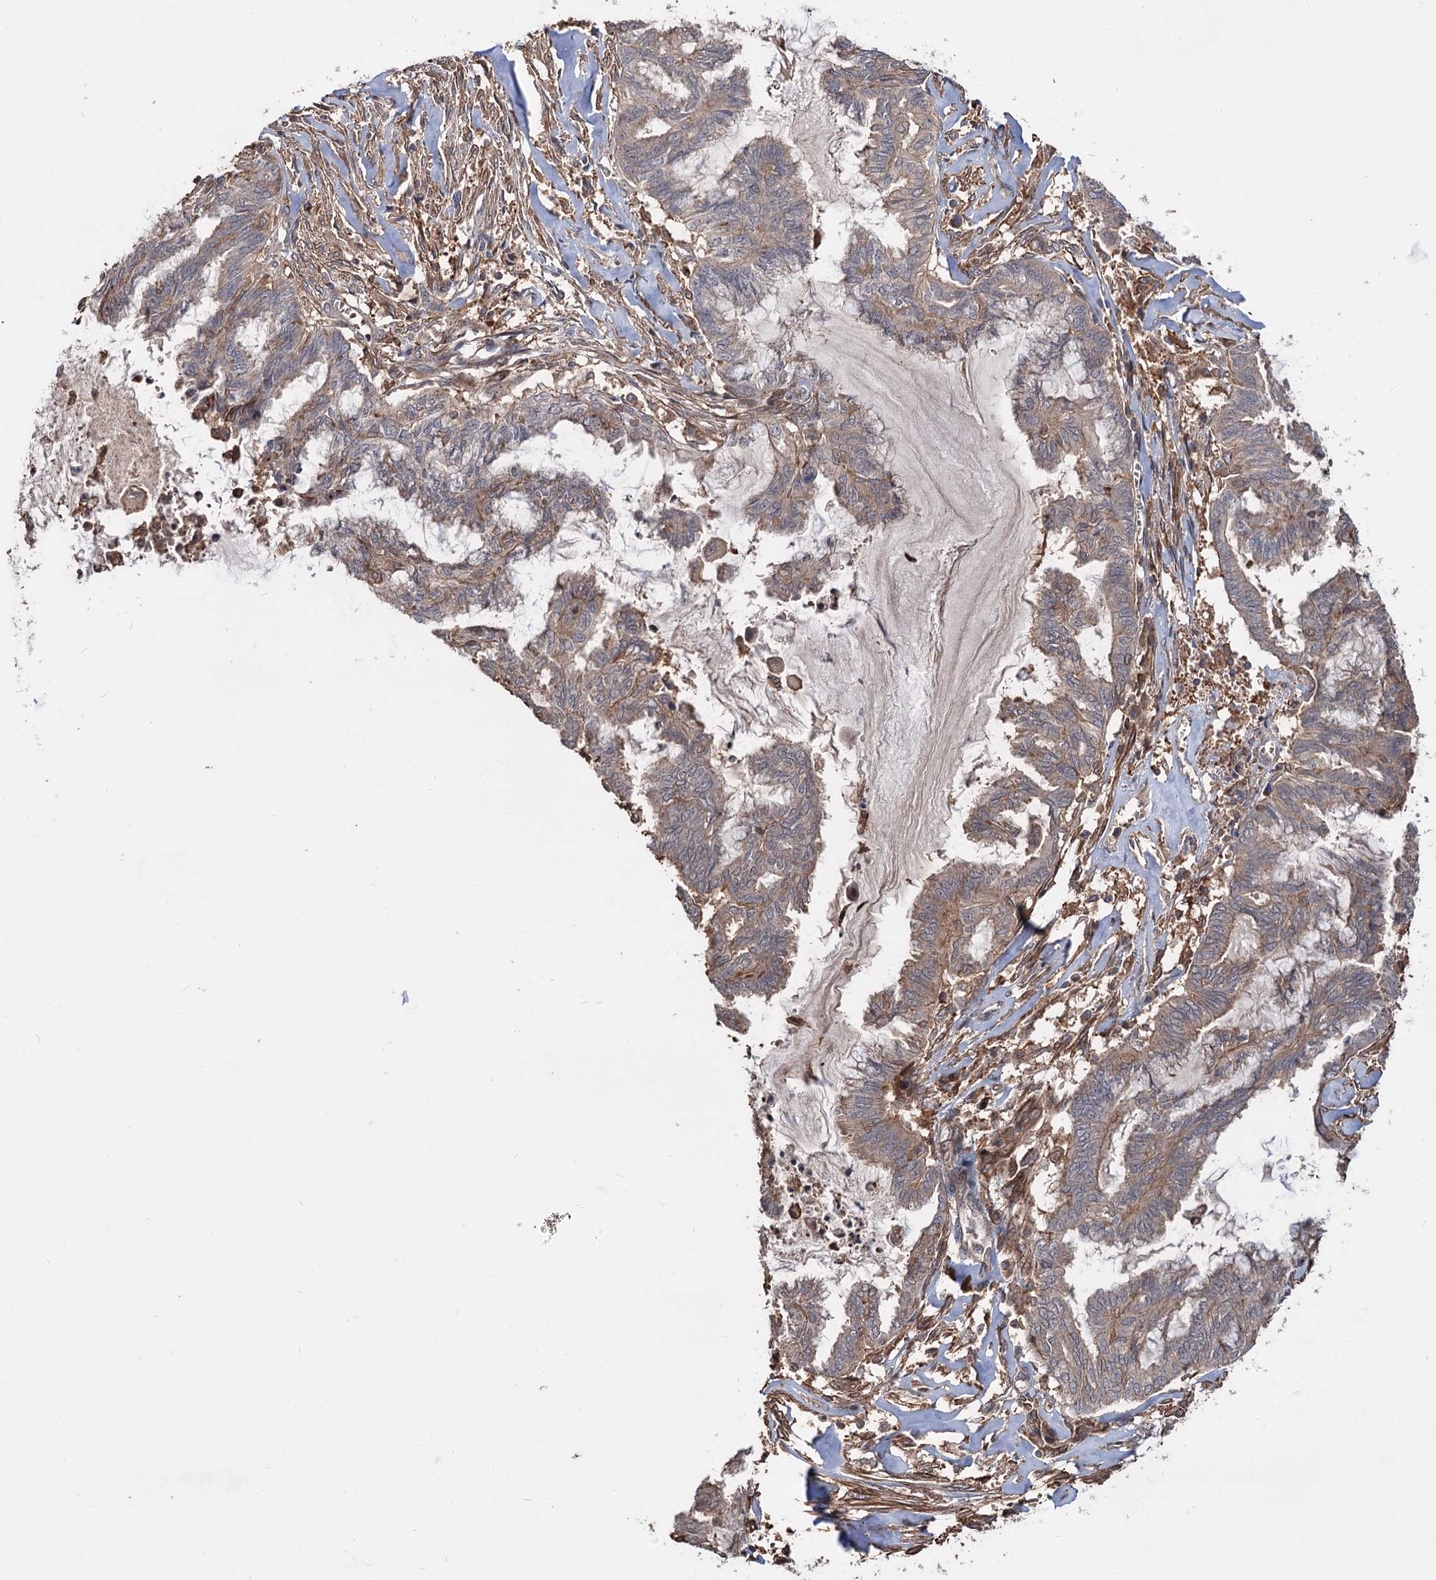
{"staining": {"intensity": "weak", "quantity": "<25%", "location": "cytoplasmic/membranous"}, "tissue": "endometrial cancer", "cell_type": "Tumor cells", "image_type": "cancer", "snomed": [{"axis": "morphology", "description": "Adenocarcinoma, NOS"}, {"axis": "topography", "description": "Endometrium"}], "caption": "A high-resolution histopathology image shows immunohistochemistry (IHC) staining of endometrial adenocarcinoma, which shows no significant expression in tumor cells. (DAB immunohistochemistry with hematoxylin counter stain).", "gene": "GRIP1", "patient": {"sex": "female", "age": 86}}